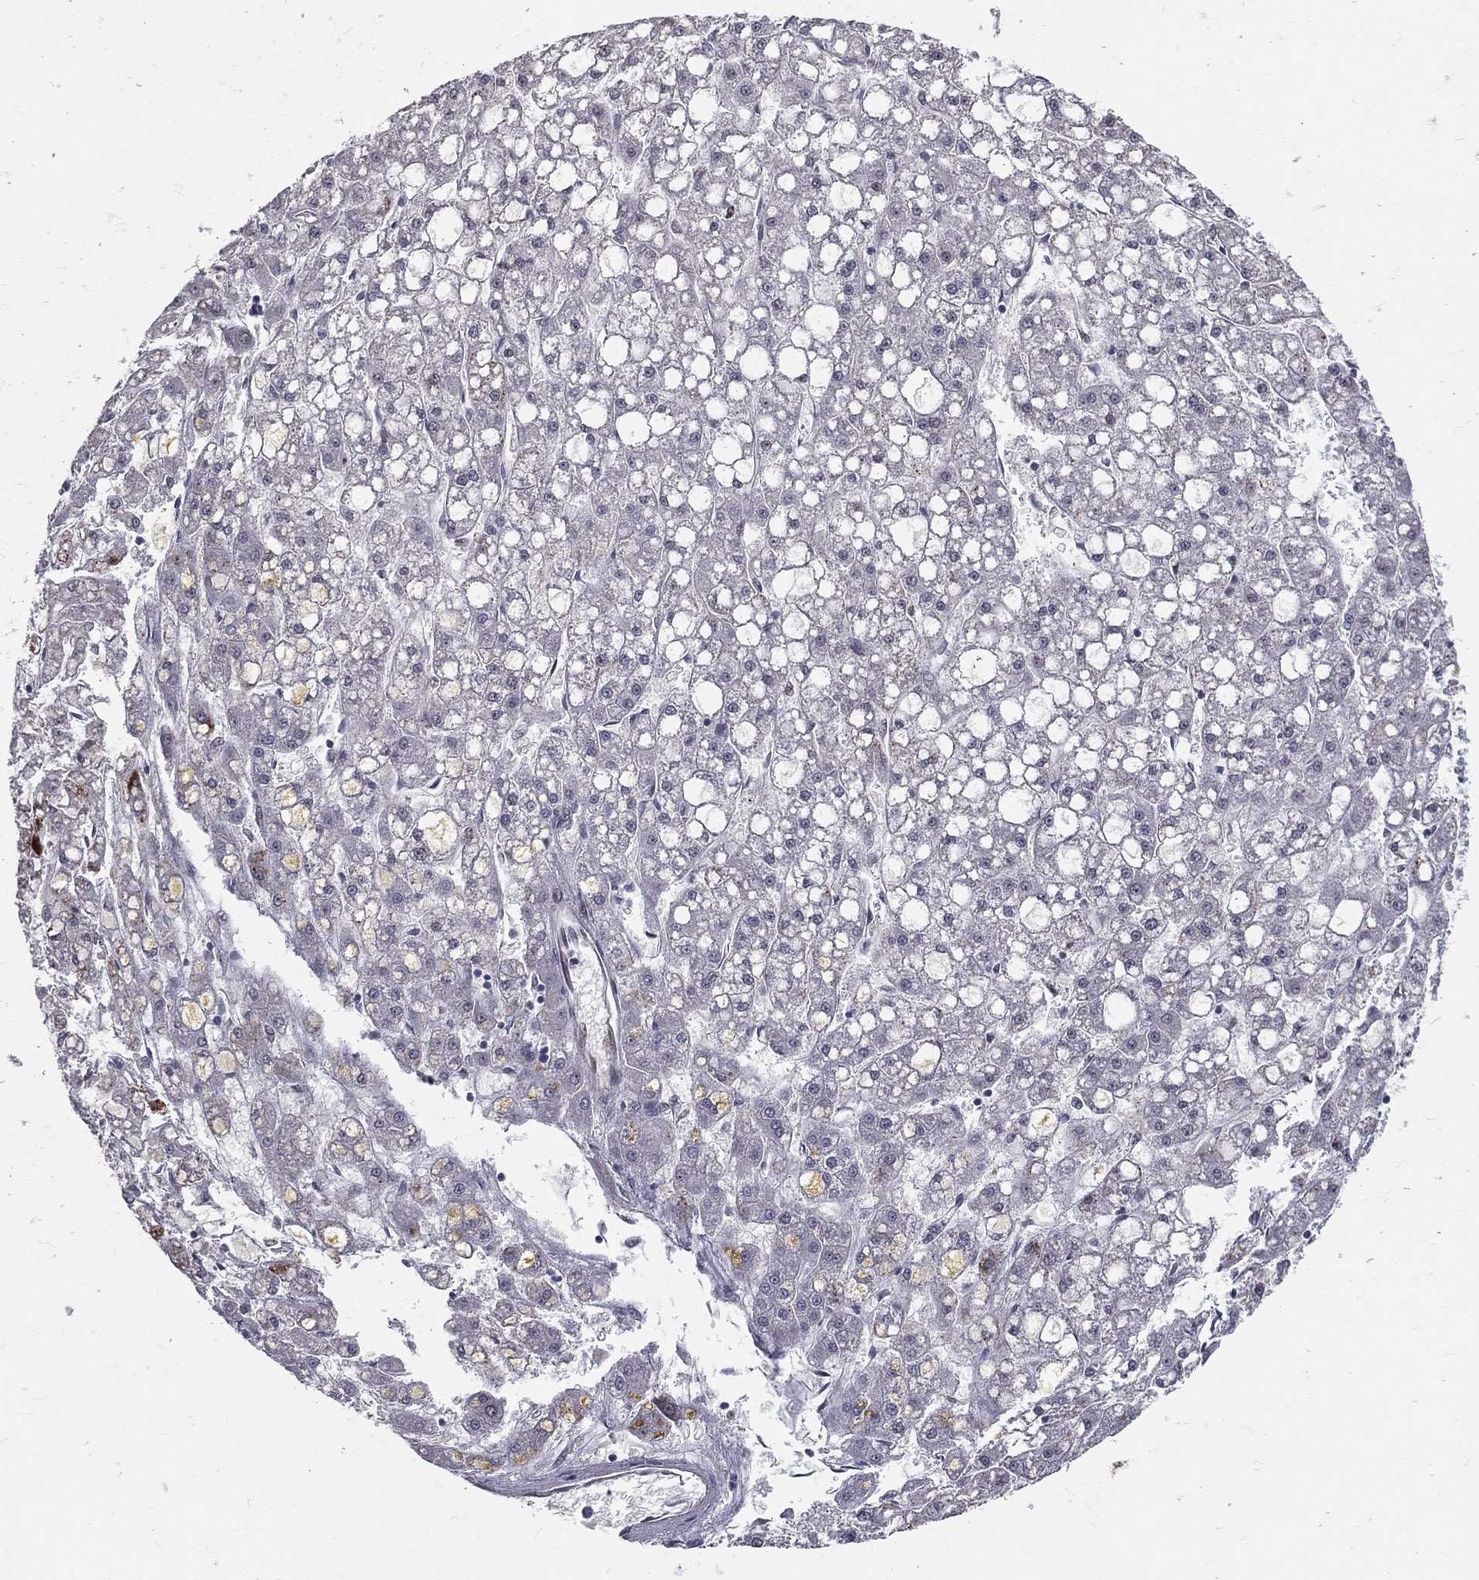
{"staining": {"intensity": "negative", "quantity": "none", "location": "none"}, "tissue": "liver cancer", "cell_type": "Tumor cells", "image_type": "cancer", "snomed": [{"axis": "morphology", "description": "Carcinoma, Hepatocellular, NOS"}, {"axis": "topography", "description": "Liver"}], "caption": "An image of human hepatocellular carcinoma (liver) is negative for staining in tumor cells.", "gene": "ZEB1", "patient": {"sex": "male", "age": 67}}